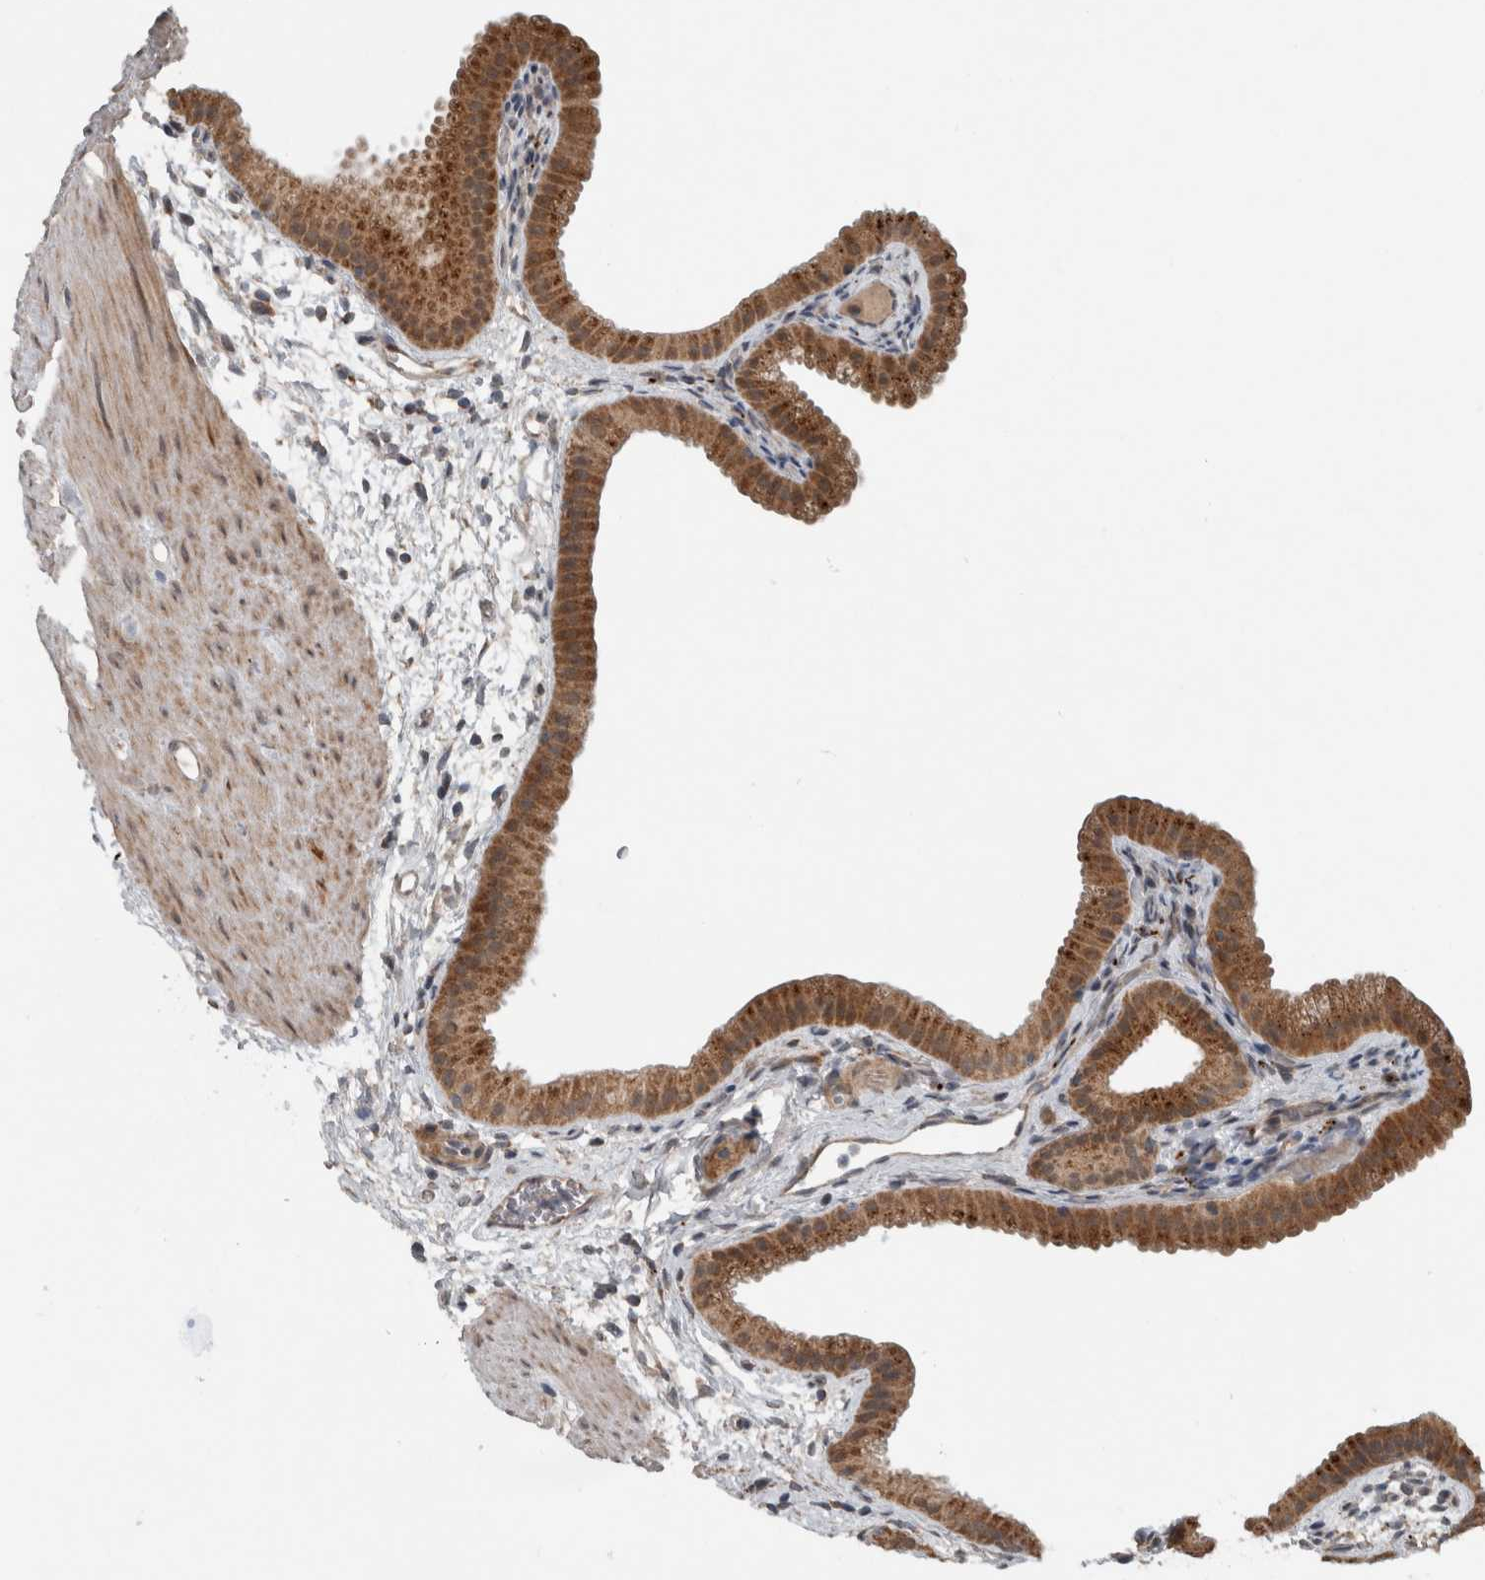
{"staining": {"intensity": "moderate", "quantity": ">75%", "location": "cytoplasmic/membranous"}, "tissue": "gallbladder", "cell_type": "Glandular cells", "image_type": "normal", "snomed": [{"axis": "morphology", "description": "Normal tissue, NOS"}, {"axis": "topography", "description": "Gallbladder"}], "caption": "Immunohistochemistry (IHC) histopathology image of unremarkable gallbladder: gallbladder stained using IHC exhibits medium levels of moderate protein expression localized specifically in the cytoplasmic/membranous of glandular cells, appearing as a cytoplasmic/membranous brown color.", "gene": "GBA2", "patient": {"sex": "female", "age": 64}}